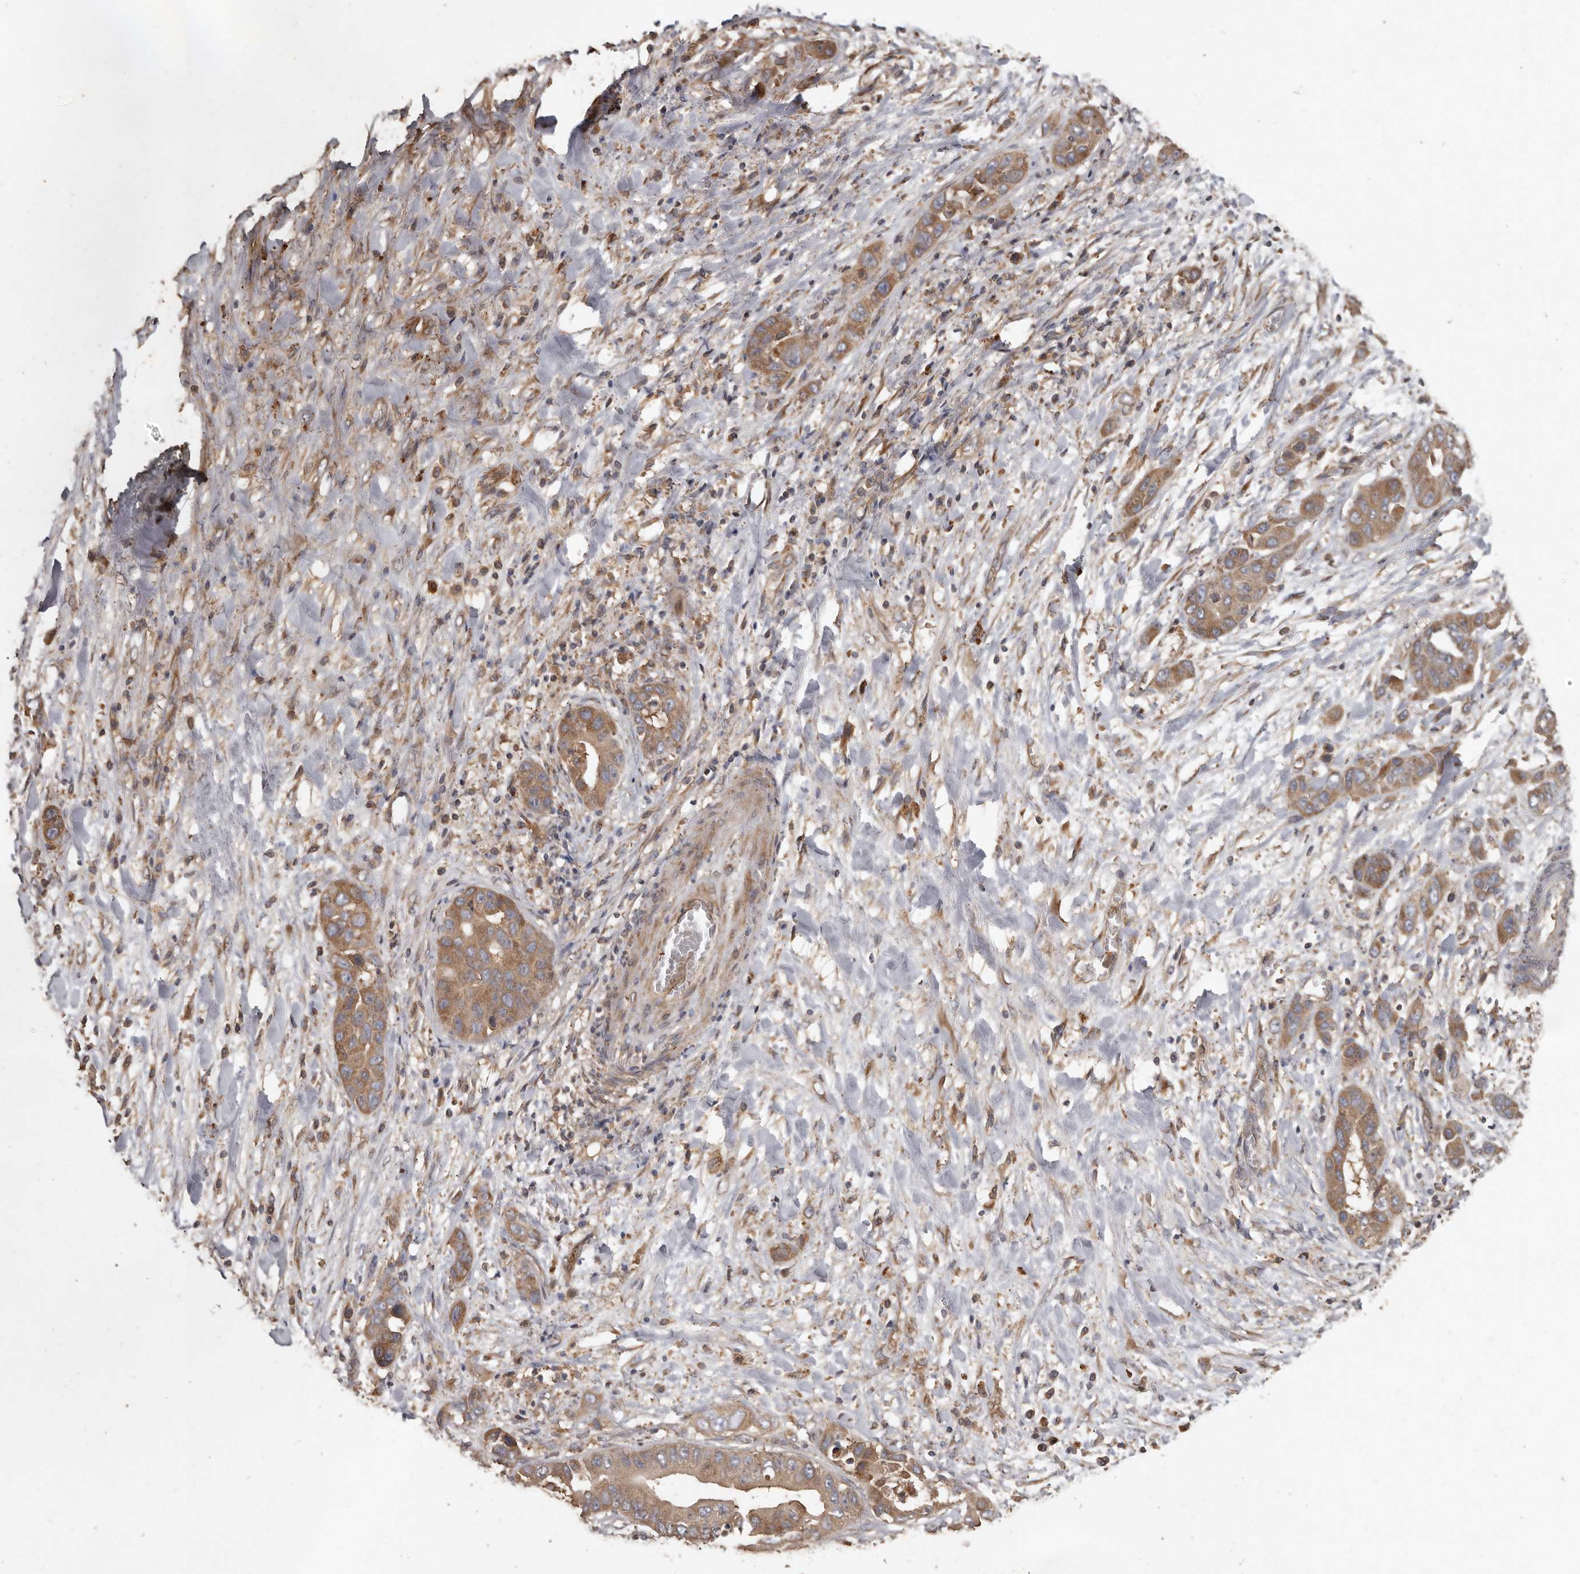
{"staining": {"intensity": "moderate", "quantity": ">75%", "location": "cytoplasmic/membranous"}, "tissue": "liver cancer", "cell_type": "Tumor cells", "image_type": "cancer", "snomed": [{"axis": "morphology", "description": "Cholangiocarcinoma"}, {"axis": "topography", "description": "Liver"}], "caption": "High-magnification brightfield microscopy of liver cancer stained with DAB (brown) and counterstained with hematoxylin (blue). tumor cells exhibit moderate cytoplasmic/membranous positivity is seen in approximately>75% of cells.", "gene": "FLCN", "patient": {"sex": "female", "age": 52}}